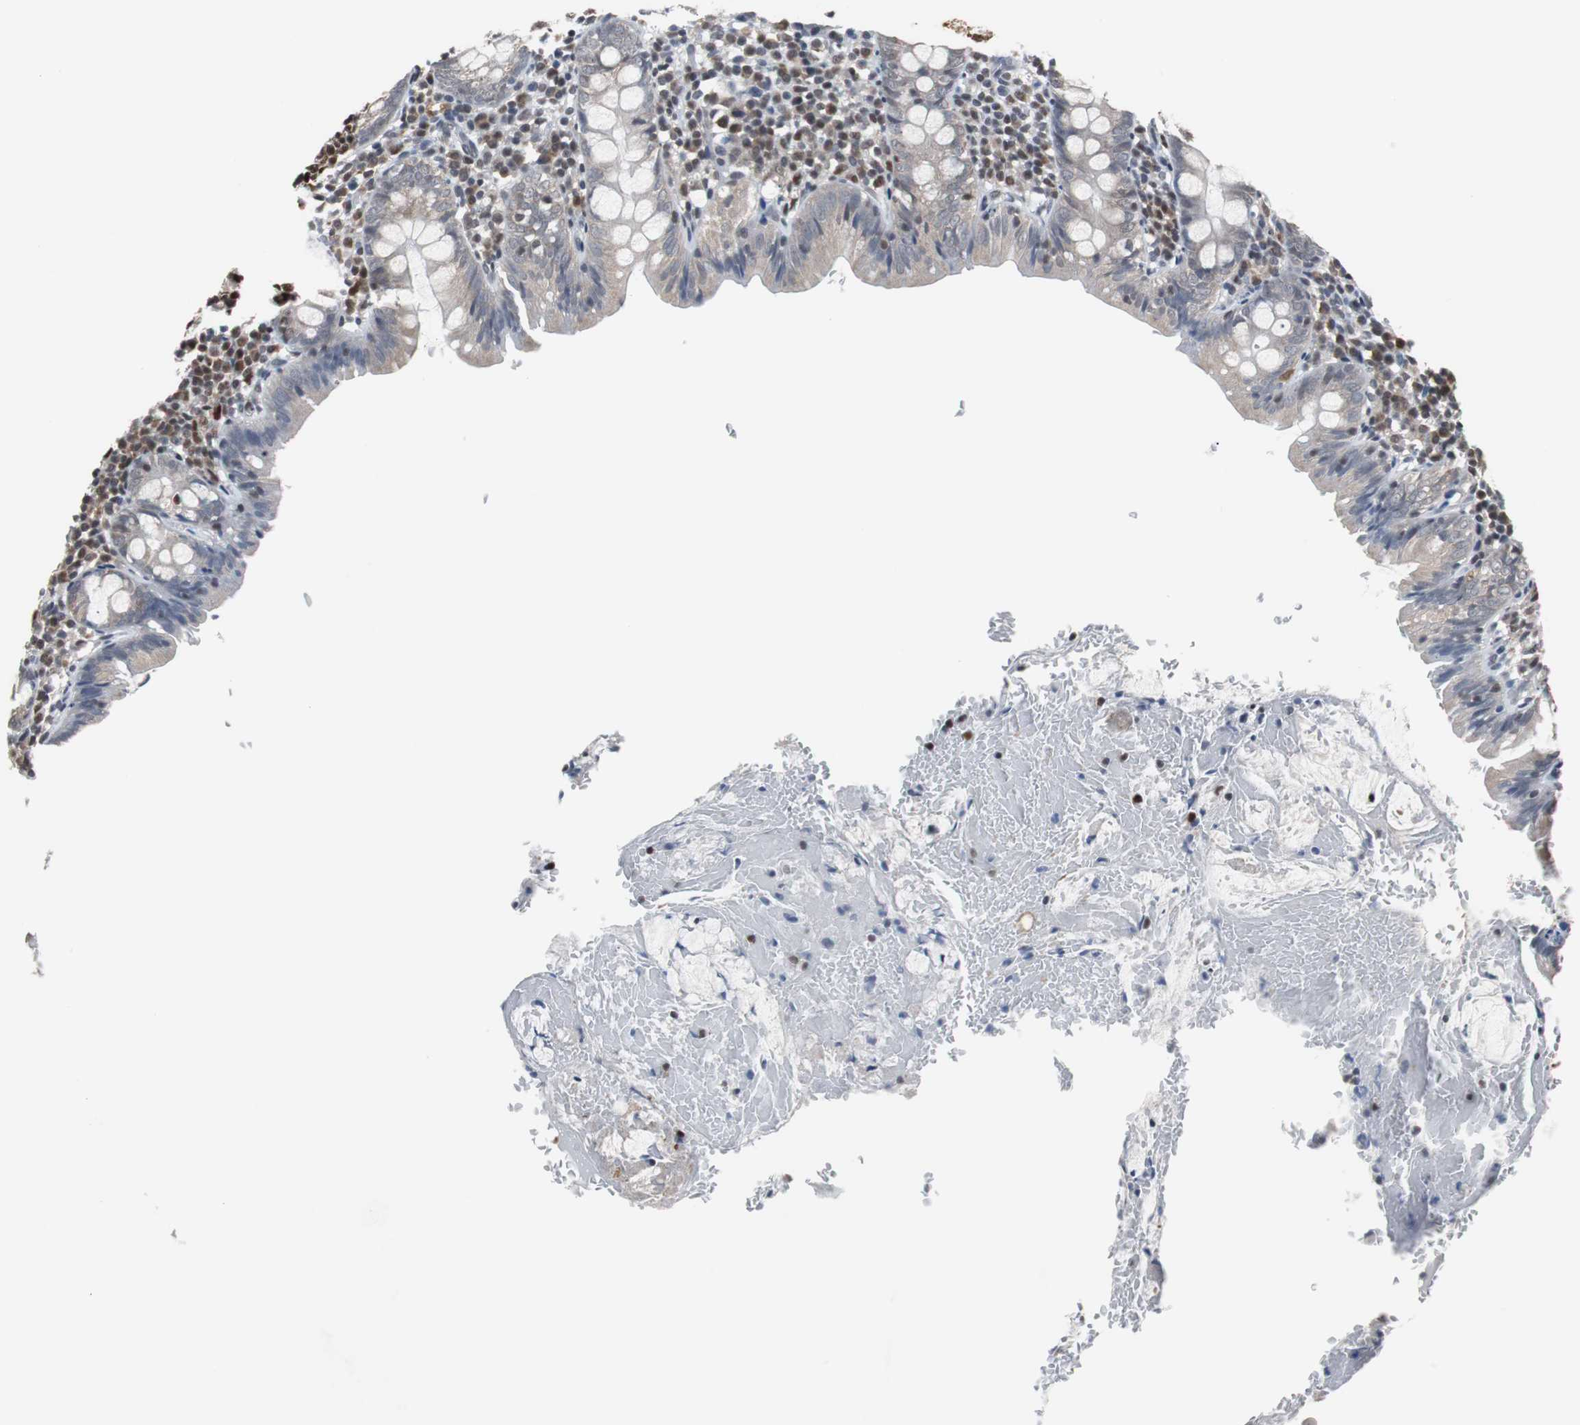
{"staining": {"intensity": "weak", "quantity": "25%-75%", "location": "cytoplasmic/membranous"}, "tissue": "appendix", "cell_type": "Glandular cells", "image_type": "normal", "snomed": [{"axis": "morphology", "description": "Normal tissue, NOS"}, {"axis": "topography", "description": "Appendix"}], "caption": "IHC photomicrograph of normal appendix: human appendix stained using immunohistochemistry (IHC) reveals low levels of weak protein expression localized specifically in the cytoplasmic/membranous of glandular cells, appearing as a cytoplasmic/membranous brown color.", "gene": "ZHX2", "patient": {"sex": "female", "age": 10}}